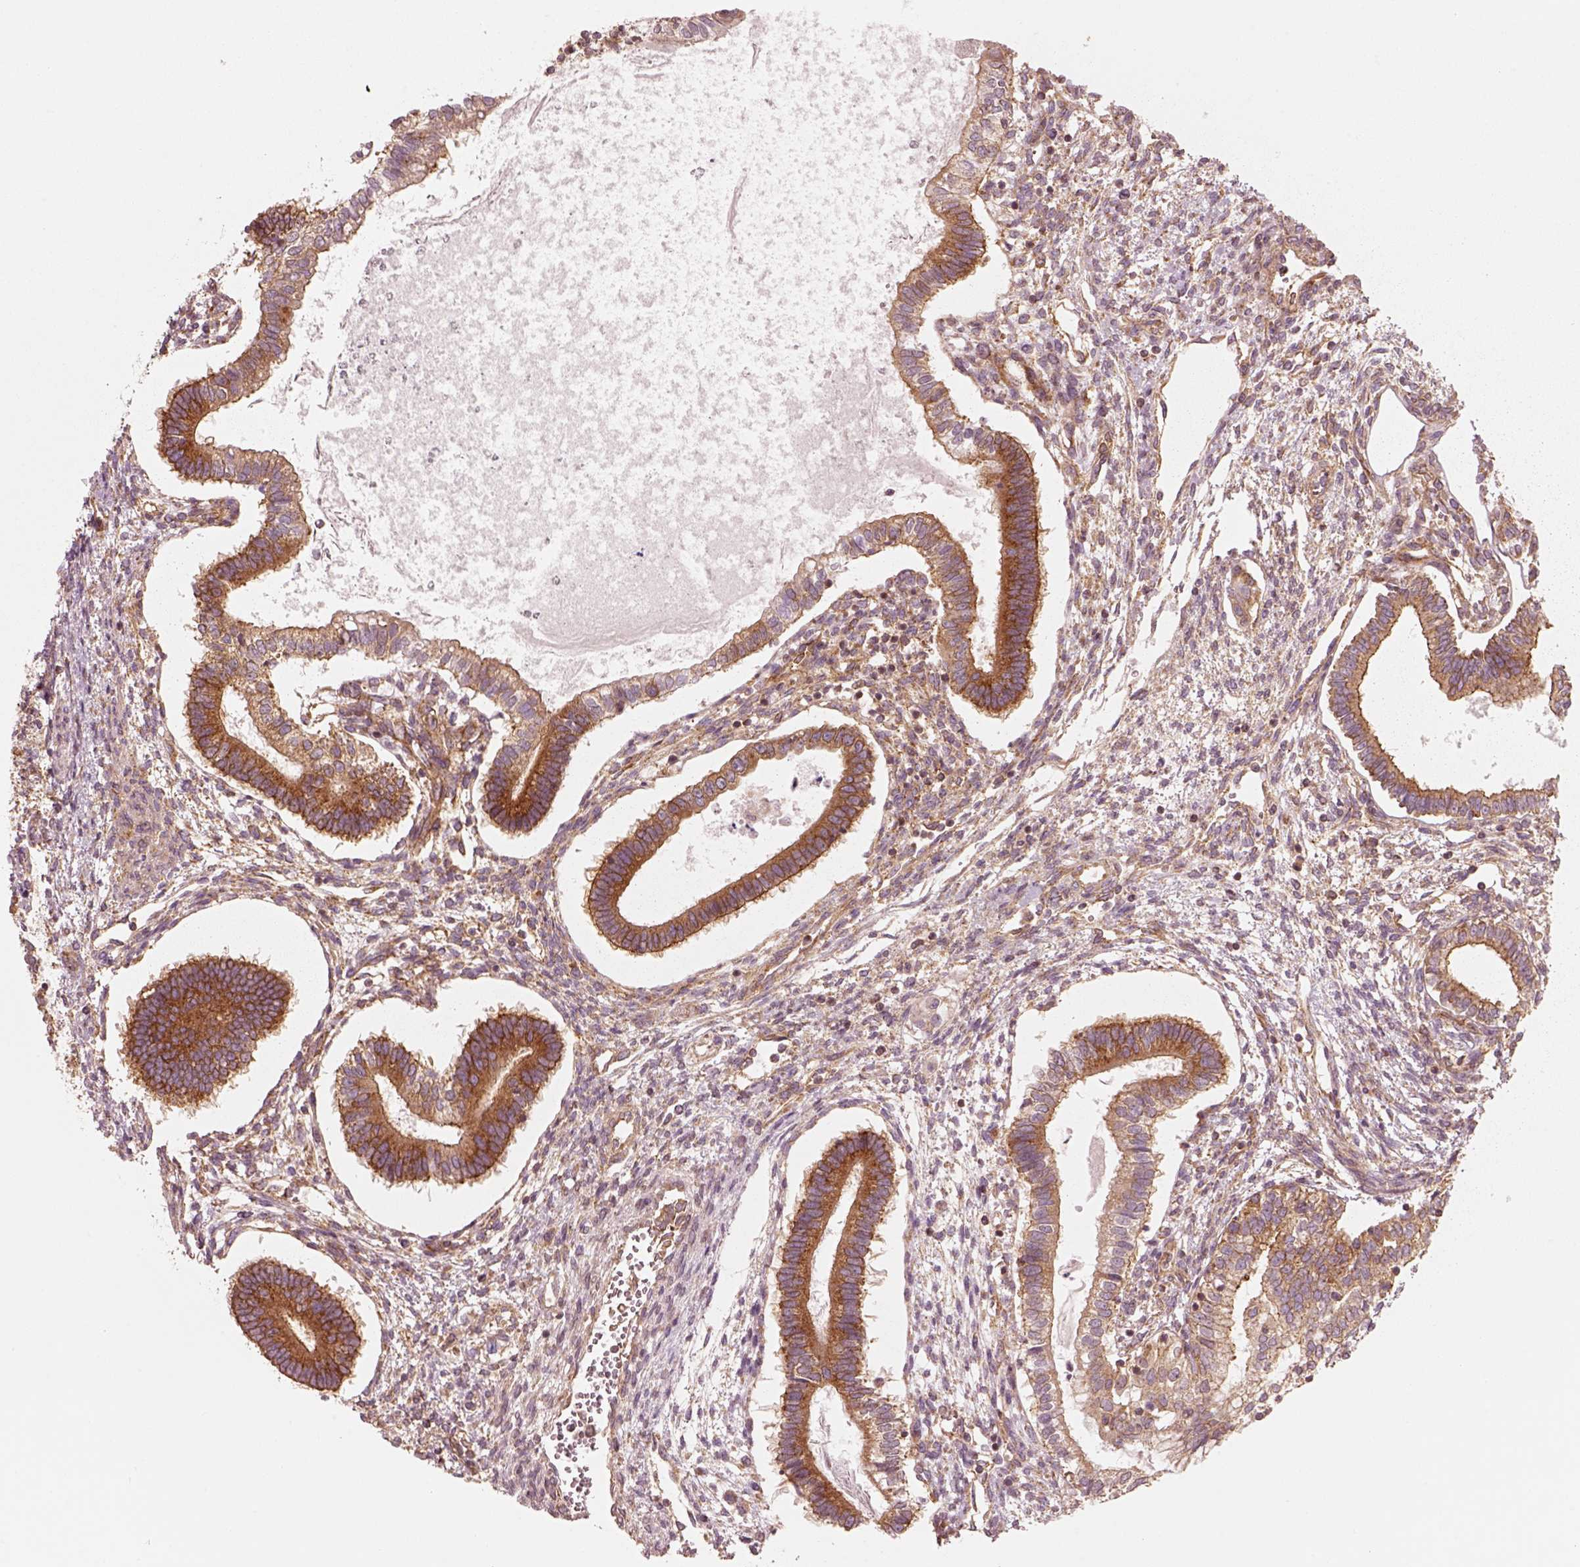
{"staining": {"intensity": "strong", "quantity": ">75%", "location": "cytoplasmic/membranous"}, "tissue": "testis cancer", "cell_type": "Tumor cells", "image_type": "cancer", "snomed": [{"axis": "morphology", "description": "Carcinoma, Embryonal, NOS"}, {"axis": "topography", "description": "Testis"}], "caption": "High-magnification brightfield microscopy of testis cancer (embryonal carcinoma) stained with DAB (3,3'-diaminobenzidine) (brown) and counterstained with hematoxylin (blue). tumor cells exhibit strong cytoplasmic/membranous staining is identified in approximately>75% of cells. (Brightfield microscopy of DAB IHC at high magnification).", "gene": "CNOT2", "patient": {"sex": "male", "age": 37}}